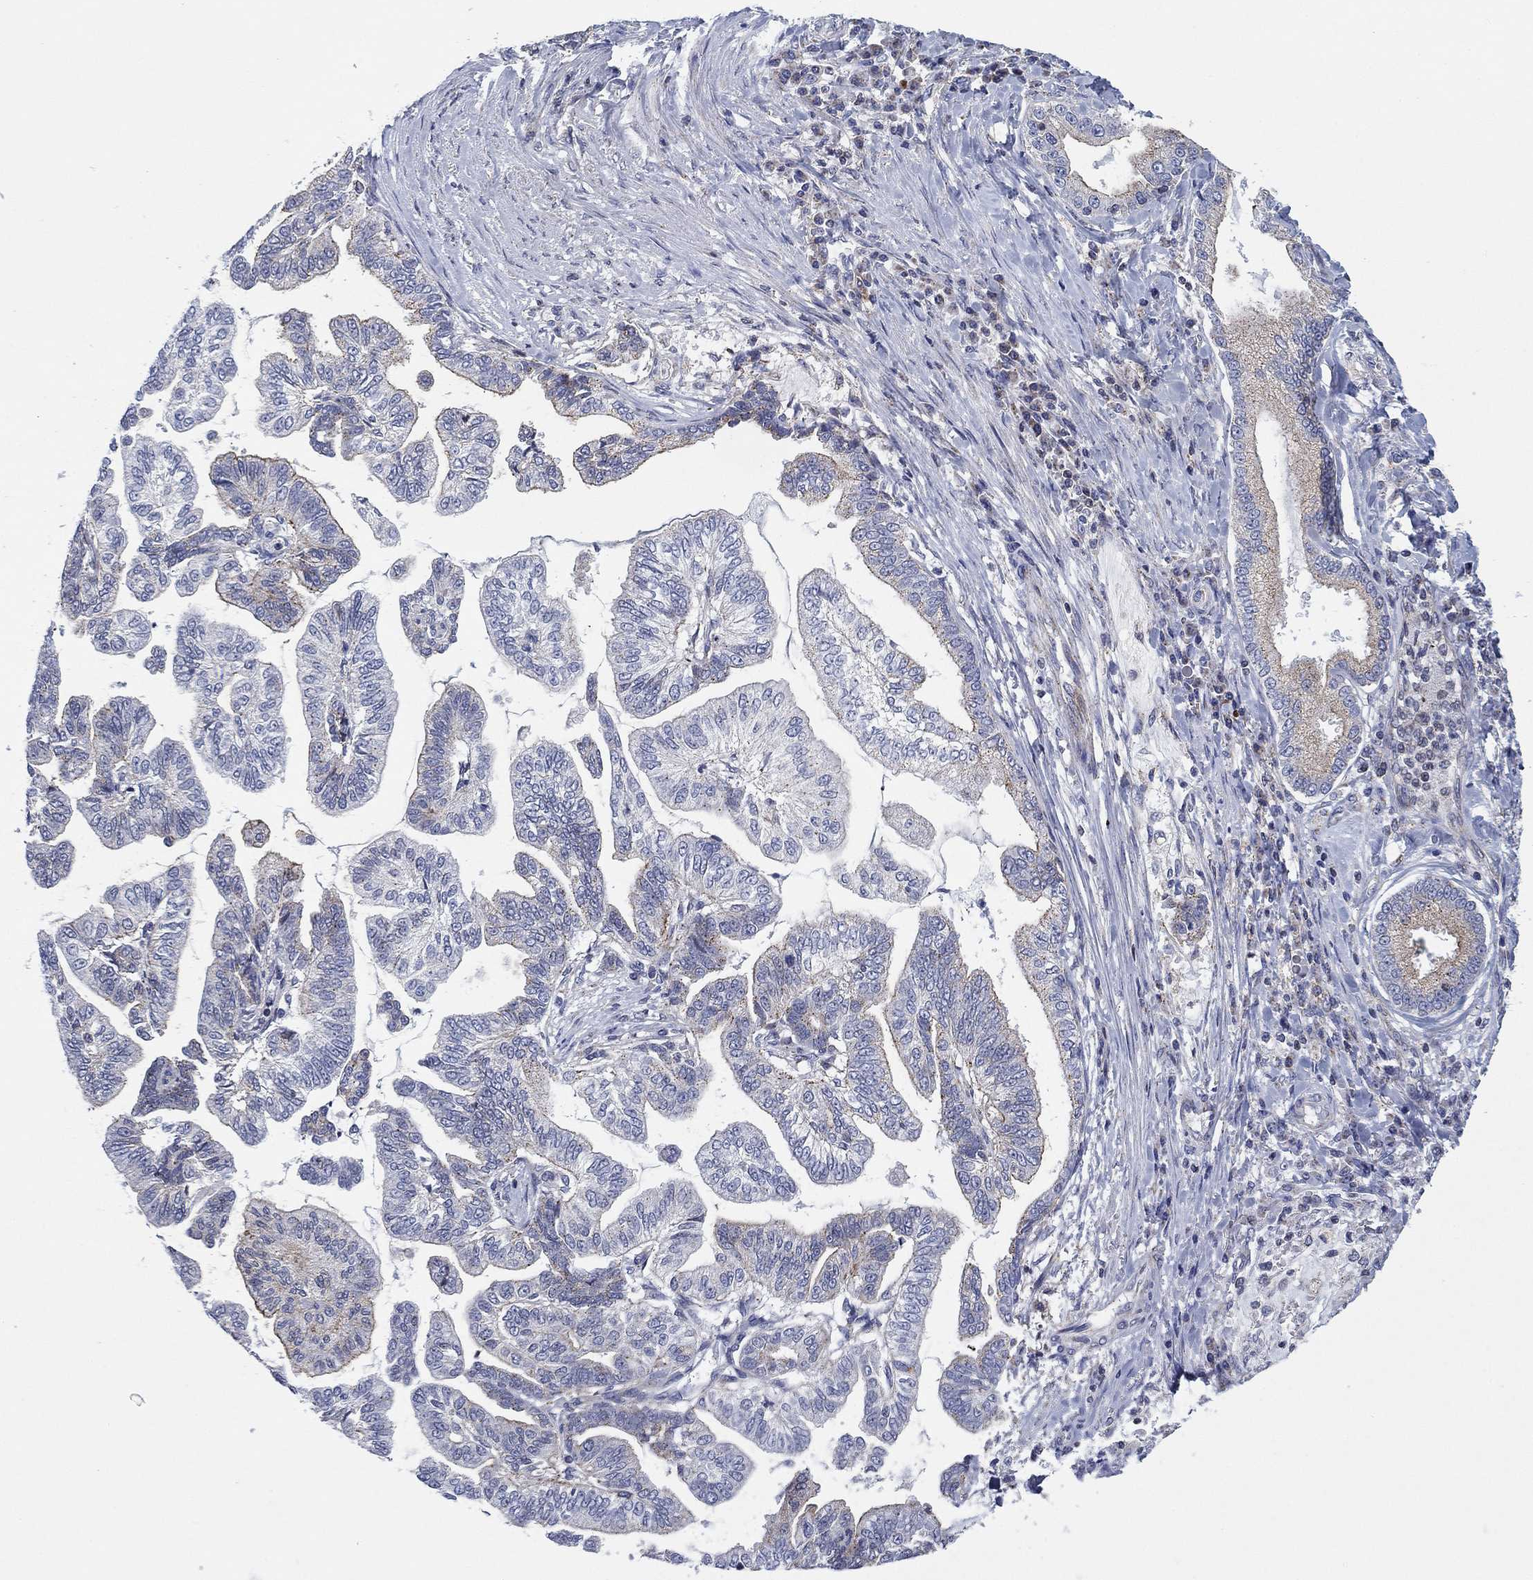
{"staining": {"intensity": "weak", "quantity": "<25%", "location": "cytoplasmic/membranous"}, "tissue": "stomach cancer", "cell_type": "Tumor cells", "image_type": "cancer", "snomed": [{"axis": "morphology", "description": "Adenocarcinoma, NOS"}, {"axis": "topography", "description": "Stomach"}], "caption": "This is an immunohistochemistry (IHC) image of stomach adenocarcinoma. There is no staining in tumor cells.", "gene": "NACAD", "patient": {"sex": "male", "age": 83}}